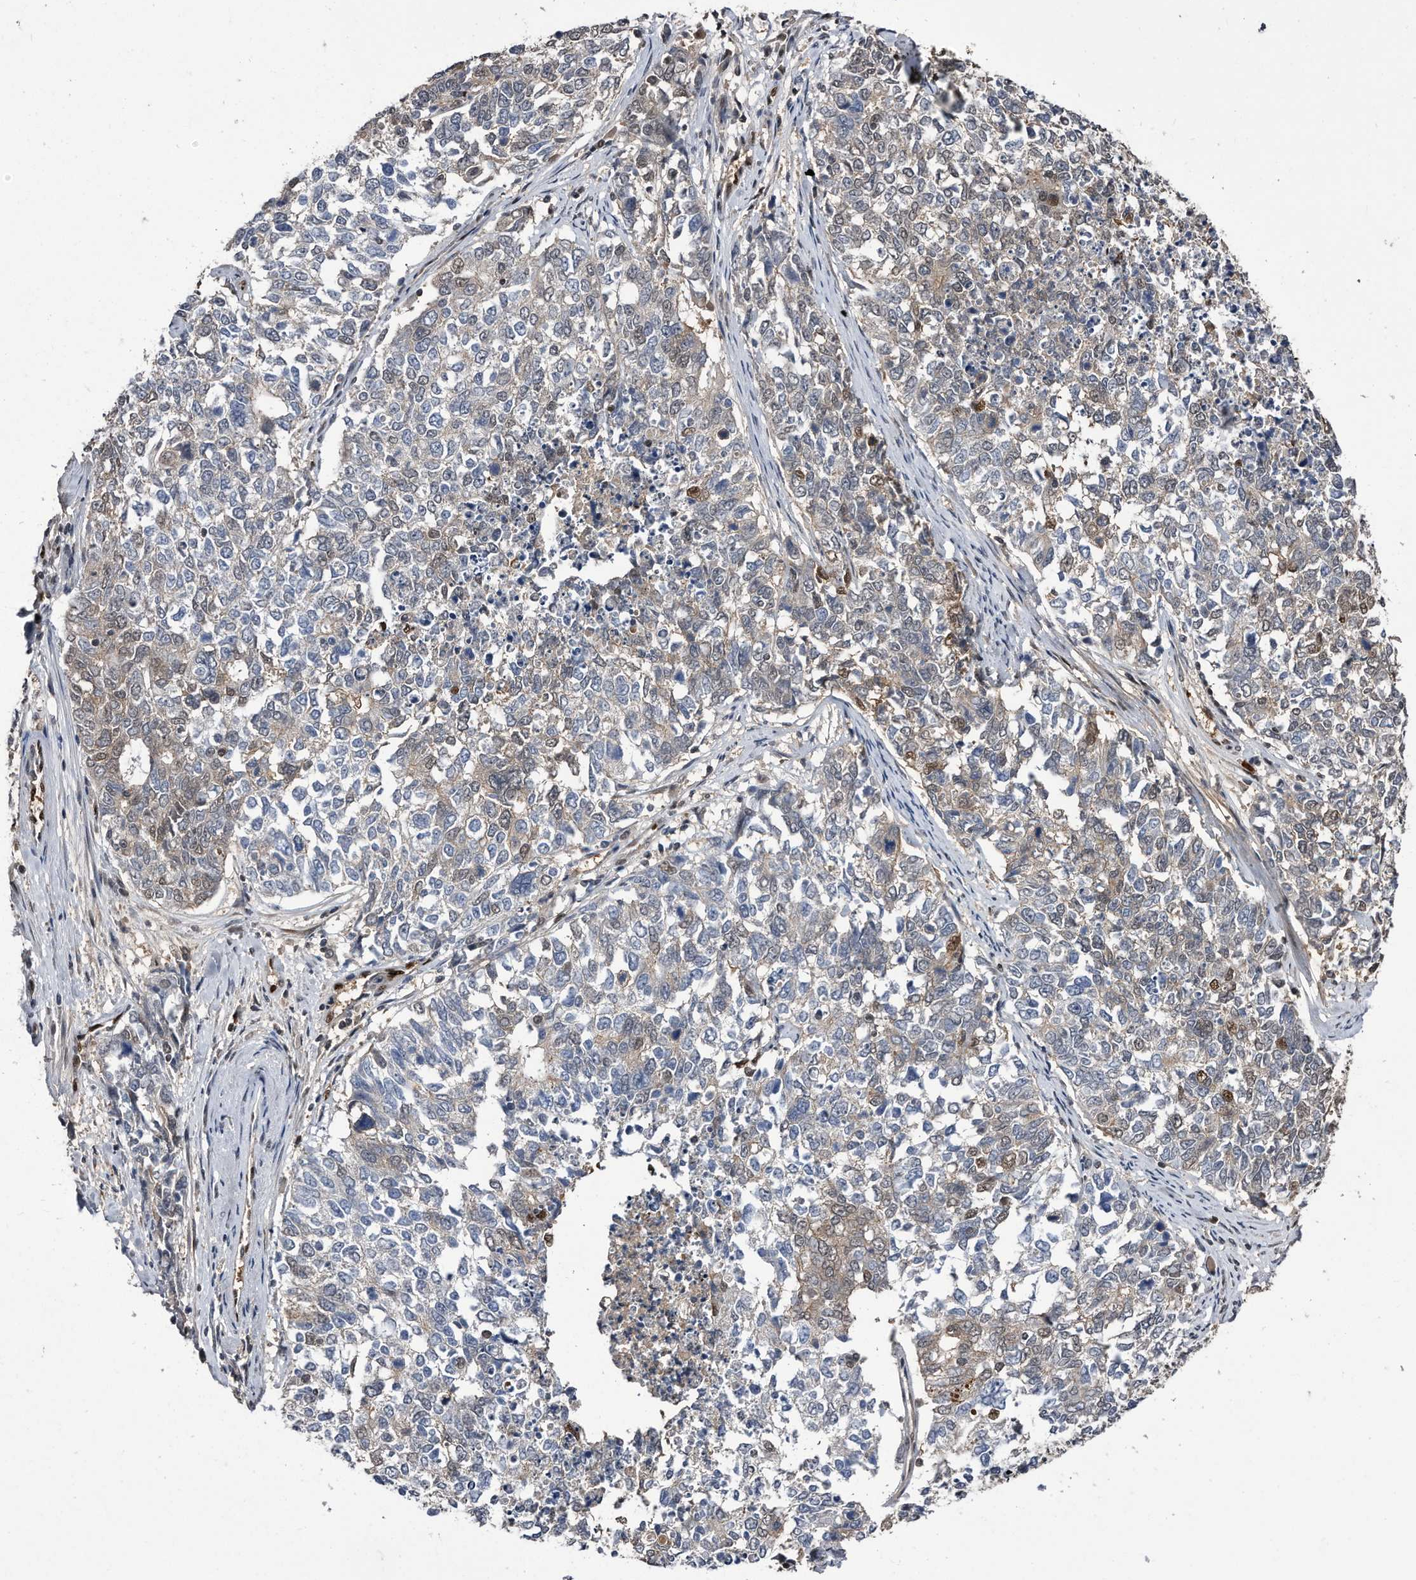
{"staining": {"intensity": "weak", "quantity": "<25%", "location": "cytoplasmic/membranous,nuclear"}, "tissue": "cervical cancer", "cell_type": "Tumor cells", "image_type": "cancer", "snomed": [{"axis": "morphology", "description": "Squamous cell carcinoma, NOS"}, {"axis": "topography", "description": "Cervix"}], "caption": "Tumor cells are negative for protein expression in human cervical cancer.", "gene": "RAD23B", "patient": {"sex": "female", "age": 63}}